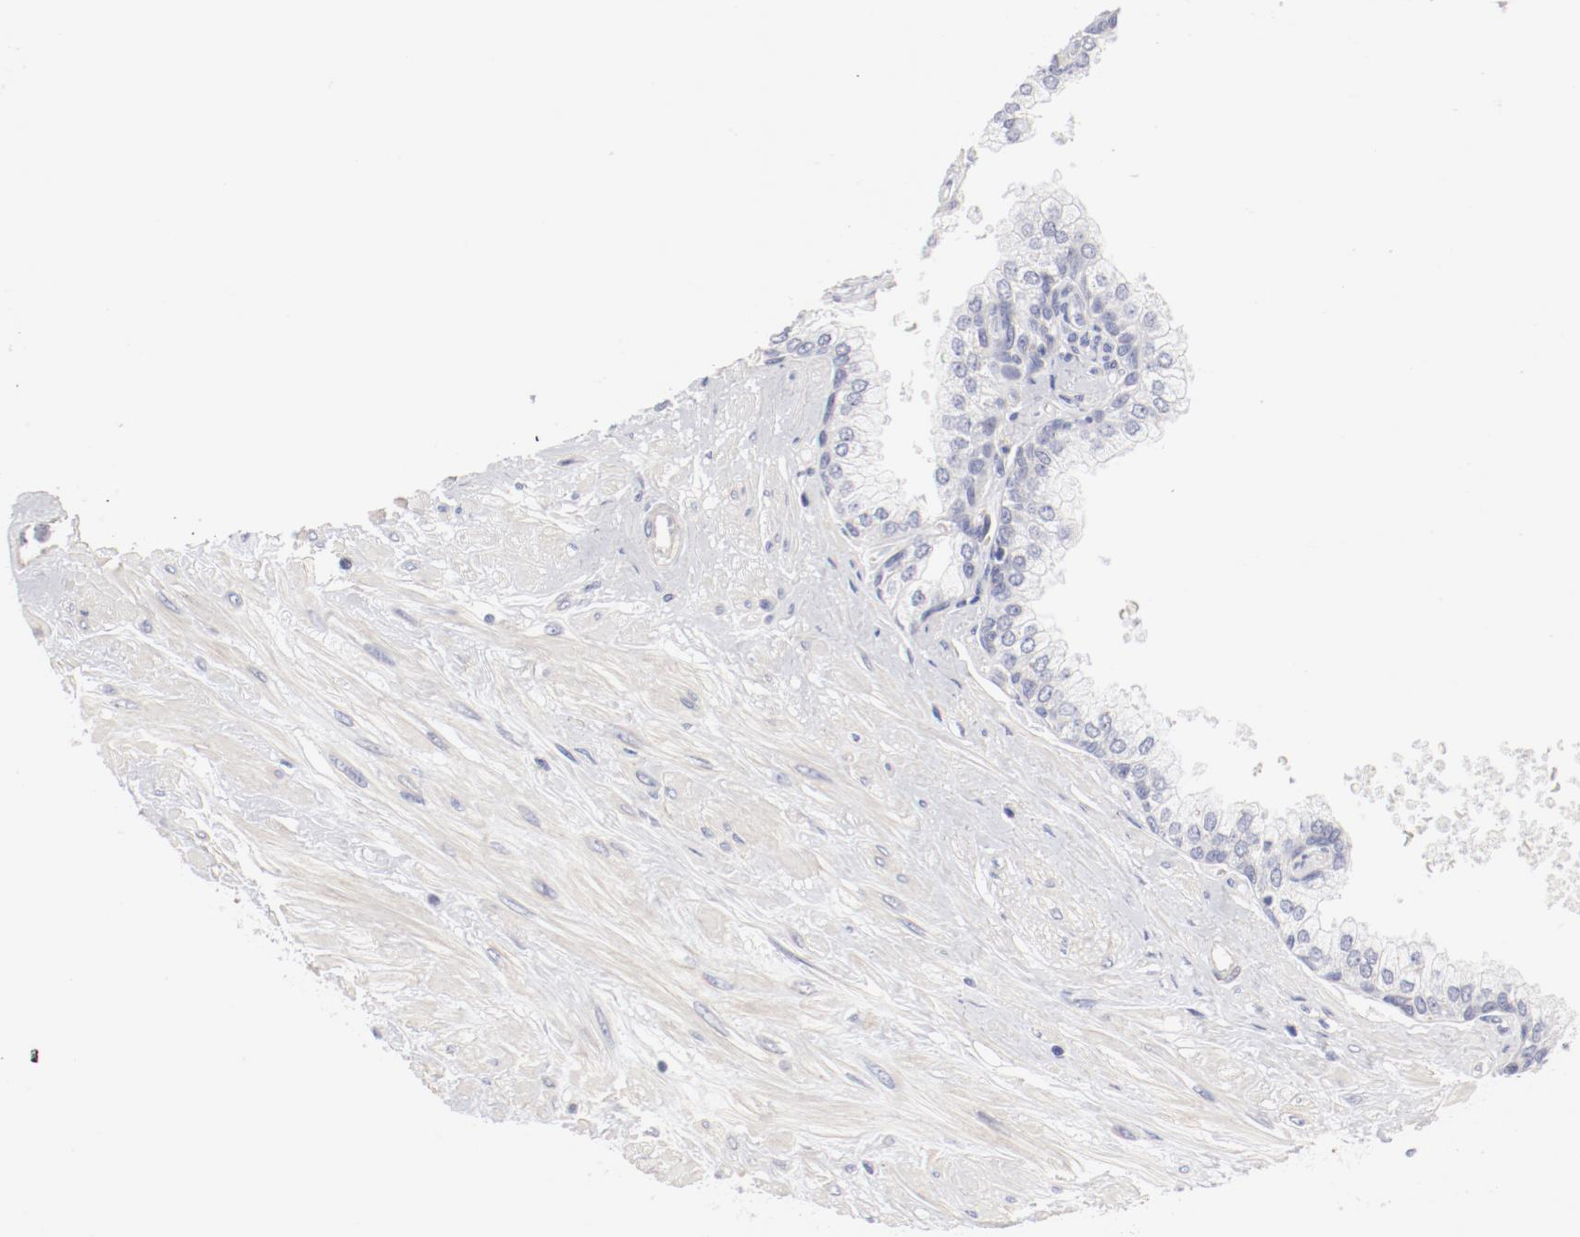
{"staining": {"intensity": "negative", "quantity": "none", "location": "none"}, "tissue": "prostate", "cell_type": "Glandular cells", "image_type": "normal", "snomed": [{"axis": "morphology", "description": "Normal tissue, NOS"}, {"axis": "topography", "description": "Prostate"}], "caption": "Glandular cells show no significant expression in normal prostate. (DAB (3,3'-diaminobenzidine) immunohistochemistry visualized using brightfield microscopy, high magnification).", "gene": "LAX1", "patient": {"sex": "male", "age": 60}}